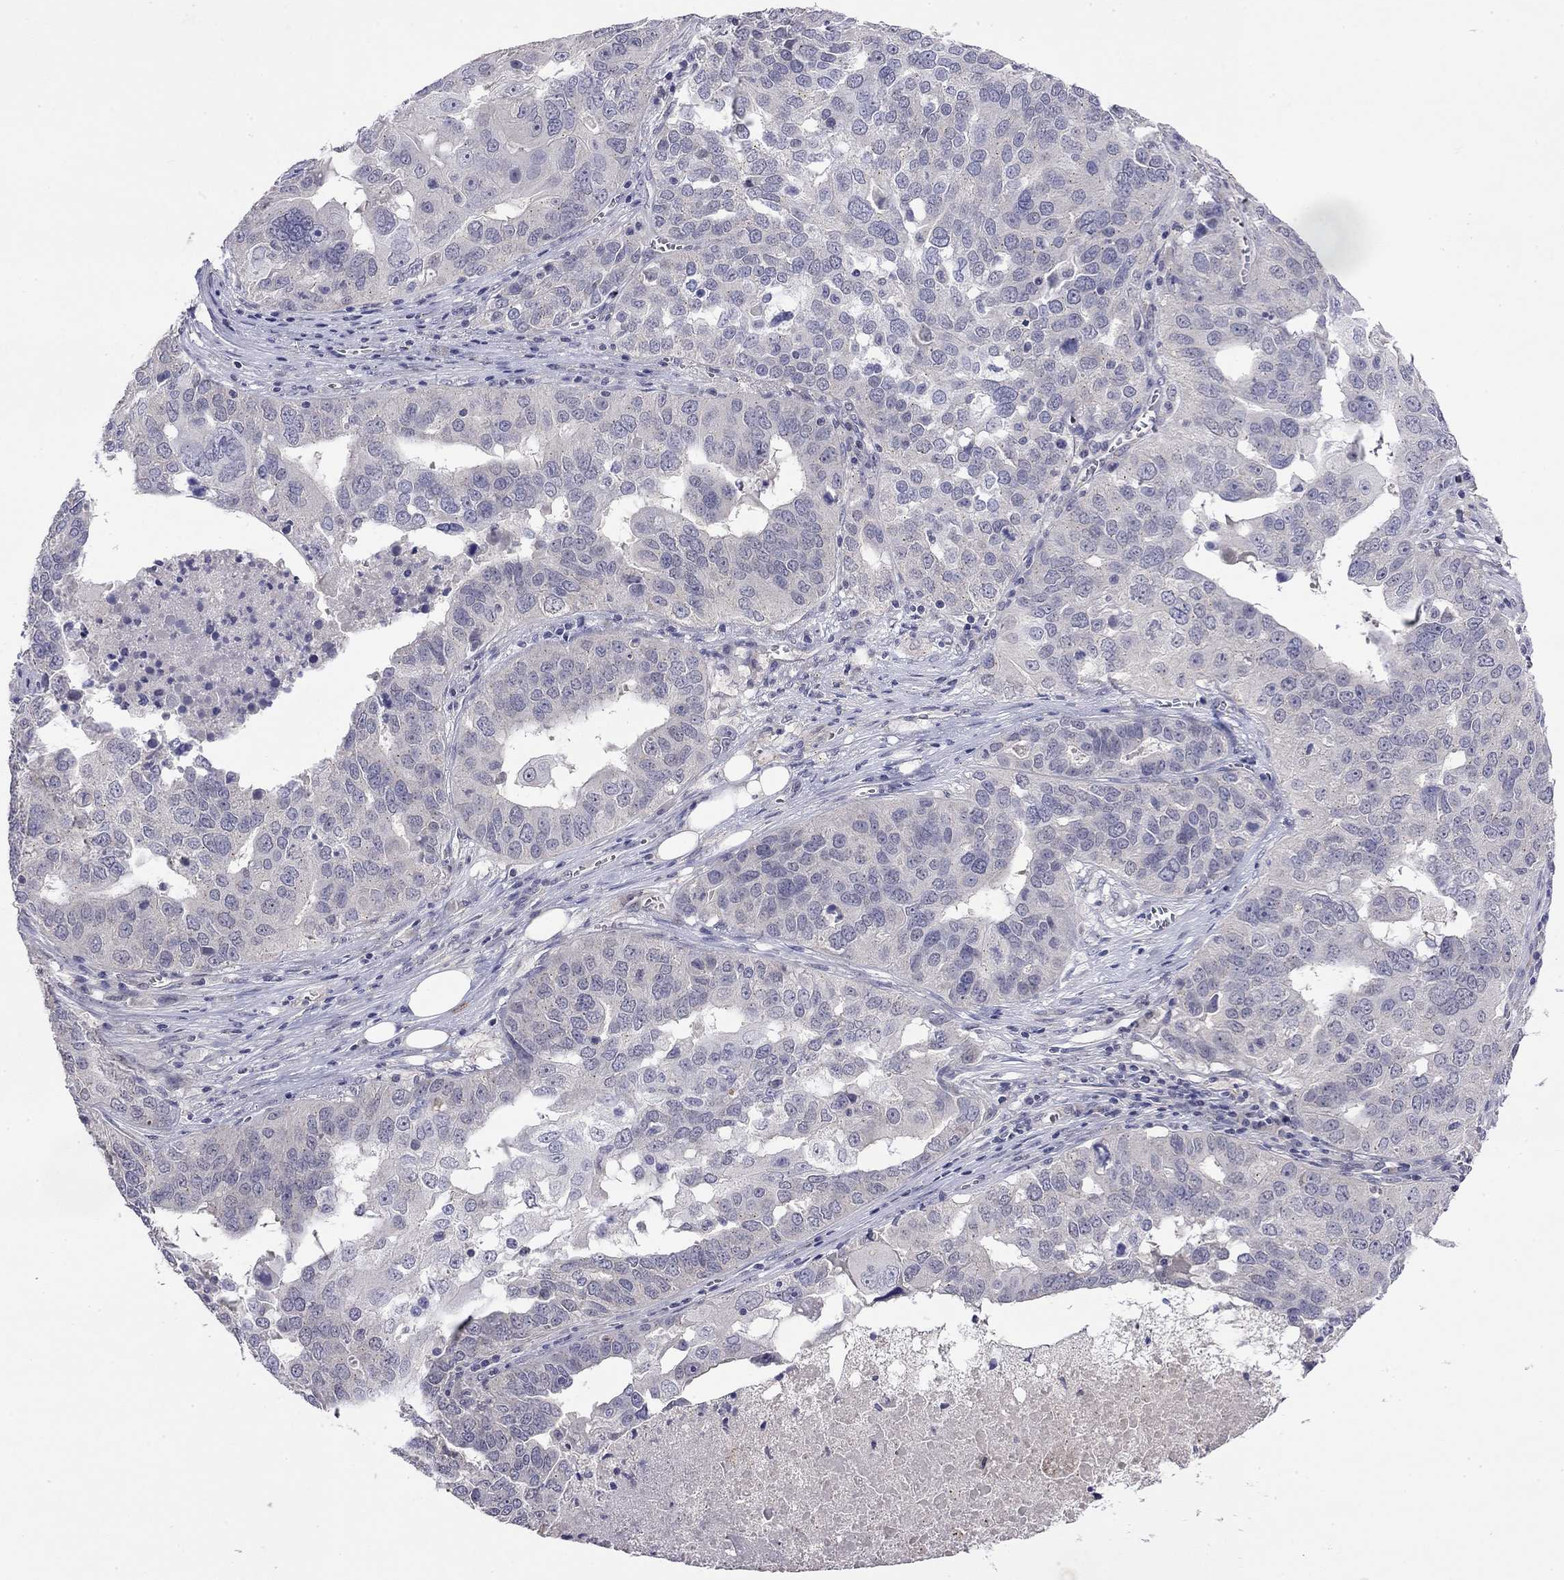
{"staining": {"intensity": "negative", "quantity": "none", "location": "none"}, "tissue": "ovarian cancer", "cell_type": "Tumor cells", "image_type": "cancer", "snomed": [{"axis": "morphology", "description": "Carcinoma, endometroid"}, {"axis": "topography", "description": "Soft tissue"}, {"axis": "topography", "description": "Ovary"}], "caption": "Tumor cells show no significant expression in ovarian cancer (endometroid carcinoma). (DAB (3,3'-diaminobenzidine) immunohistochemistry visualized using brightfield microscopy, high magnification).", "gene": "WNK3", "patient": {"sex": "female", "age": 52}}